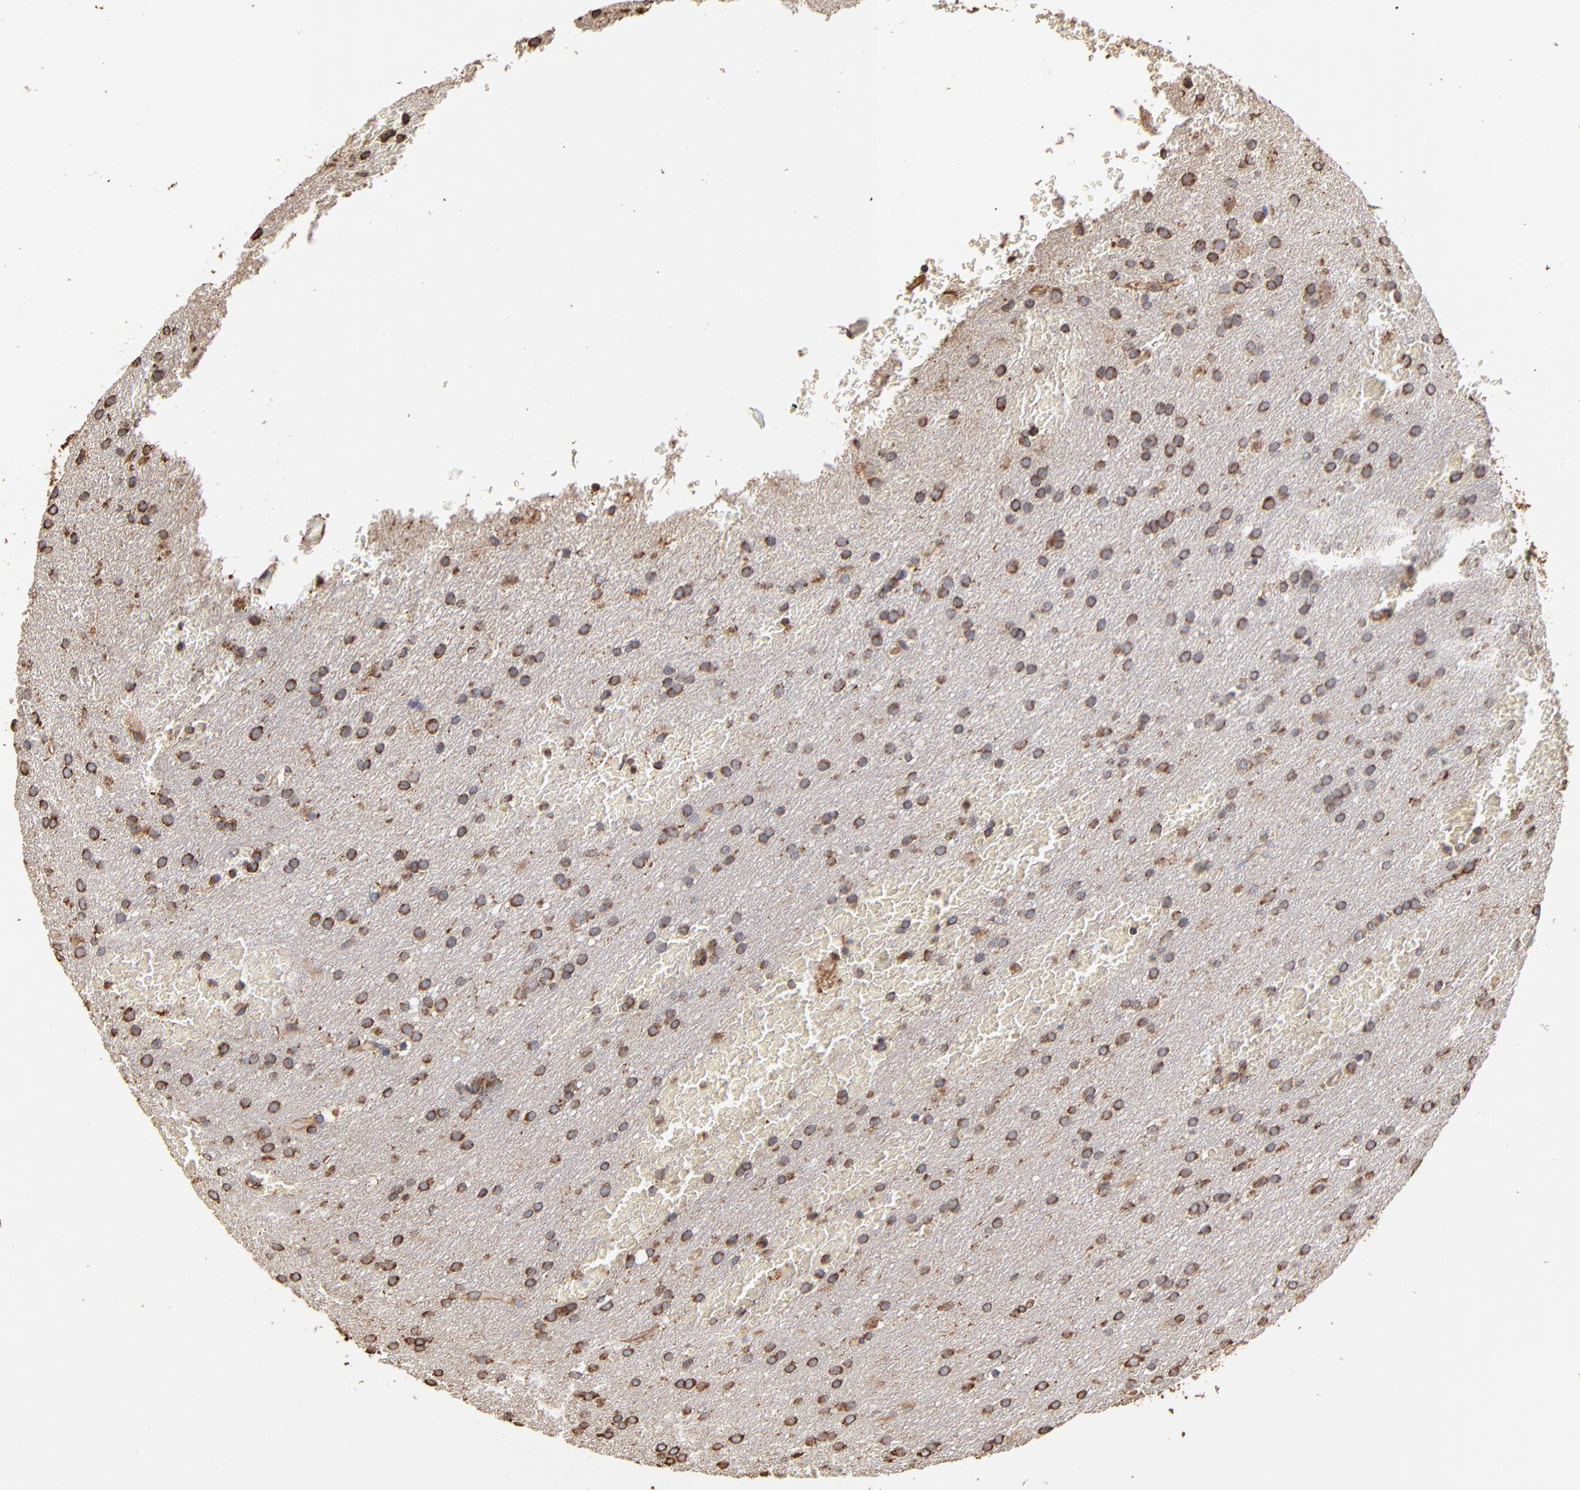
{"staining": {"intensity": "strong", "quantity": ">75%", "location": "cytoplasmic/membranous"}, "tissue": "glioma", "cell_type": "Tumor cells", "image_type": "cancer", "snomed": [{"axis": "morphology", "description": "Glioma, malignant, Low grade"}, {"axis": "topography", "description": "Brain"}], "caption": "DAB (3,3'-diaminobenzidine) immunohistochemical staining of human malignant glioma (low-grade) displays strong cytoplasmic/membranous protein staining in about >75% of tumor cells.", "gene": "PDIA3", "patient": {"sex": "female", "age": 32}}